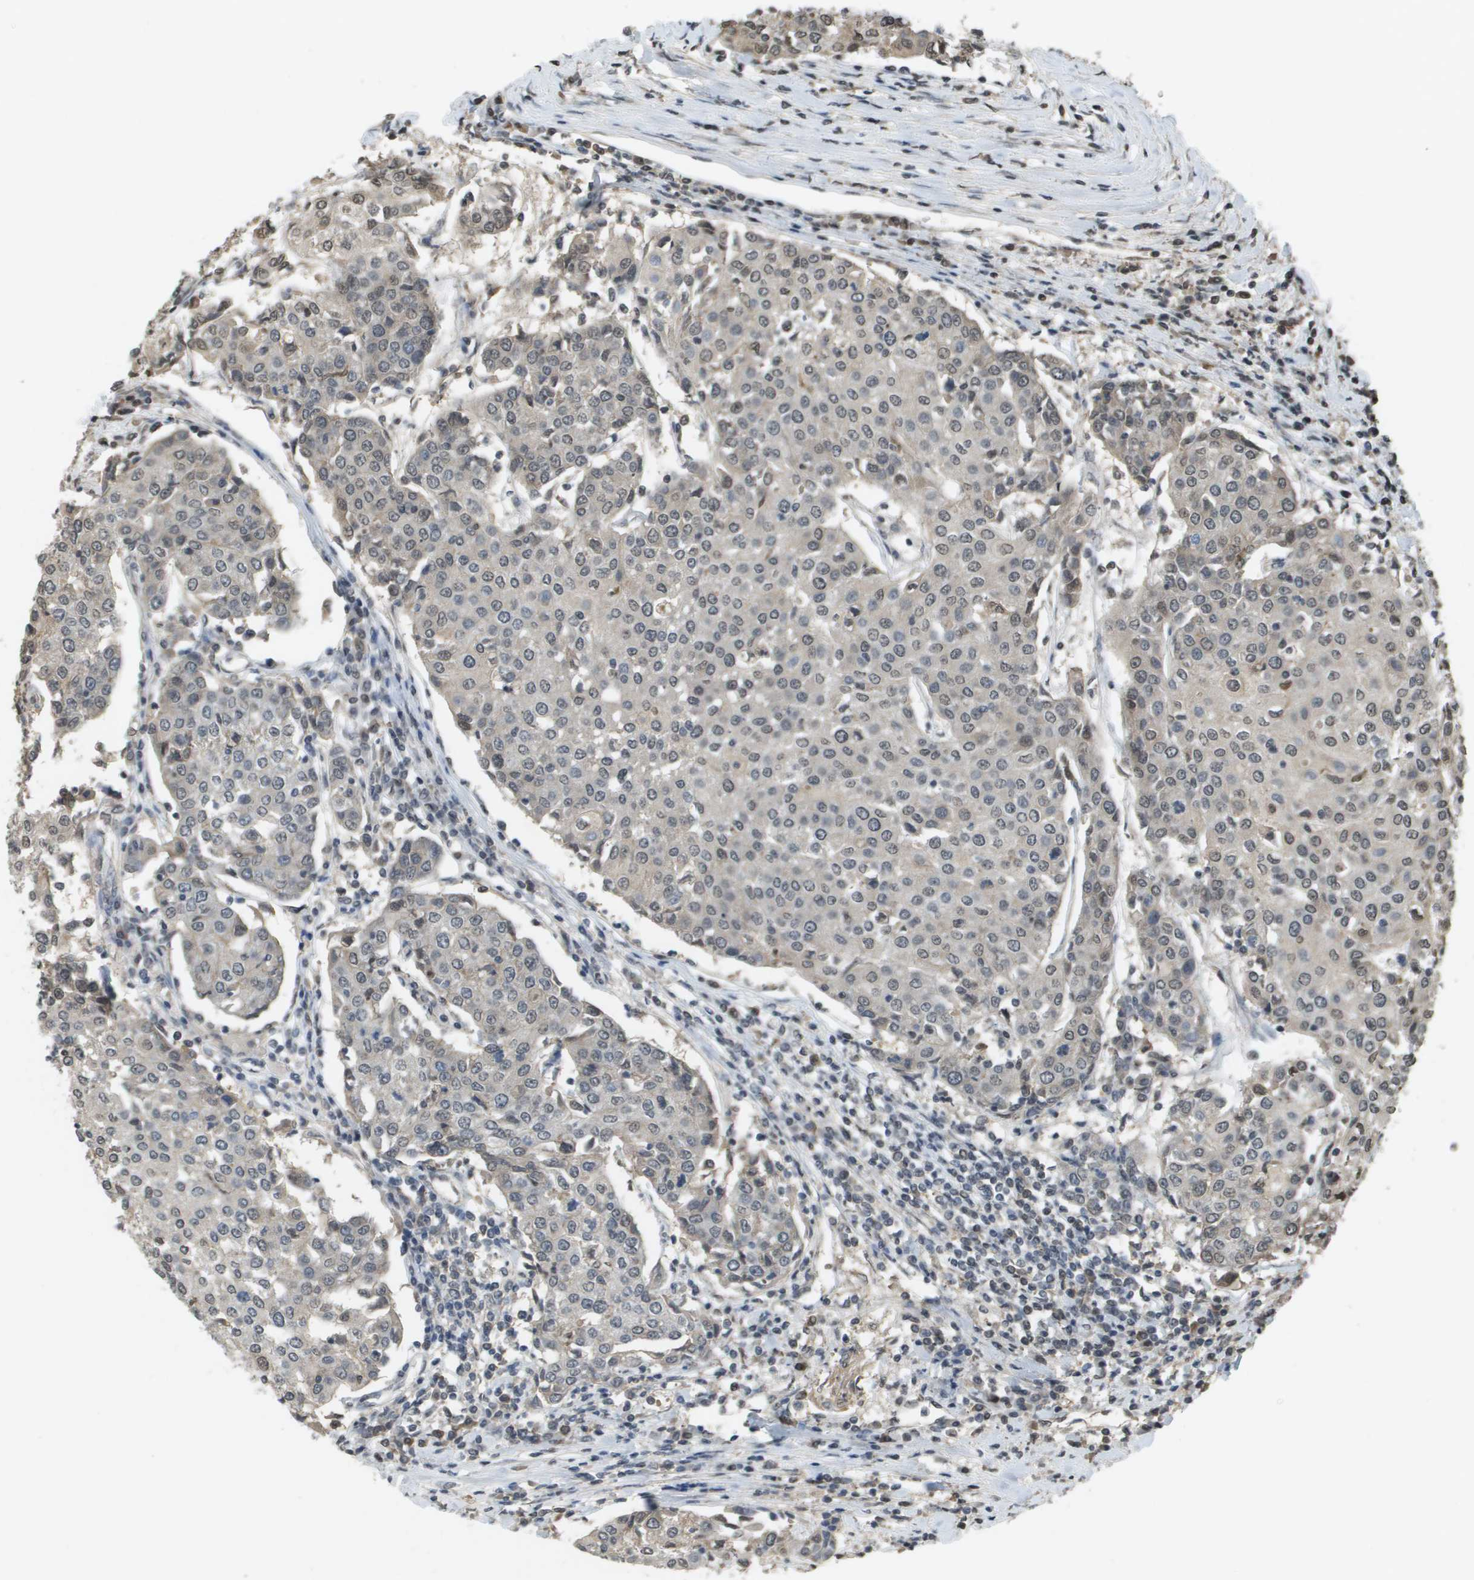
{"staining": {"intensity": "weak", "quantity": "<25%", "location": "nuclear"}, "tissue": "urothelial cancer", "cell_type": "Tumor cells", "image_type": "cancer", "snomed": [{"axis": "morphology", "description": "Urothelial carcinoma, High grade"}, {"axis": "topography", "description": "Urinary bladder"}], "caption": "DAB immunohistochemical staining of human urothelial cancer exhibits no significant expression in tumor cells.", "gene": "NDRG2", "patient": {"sex": "female", "age": 85}}